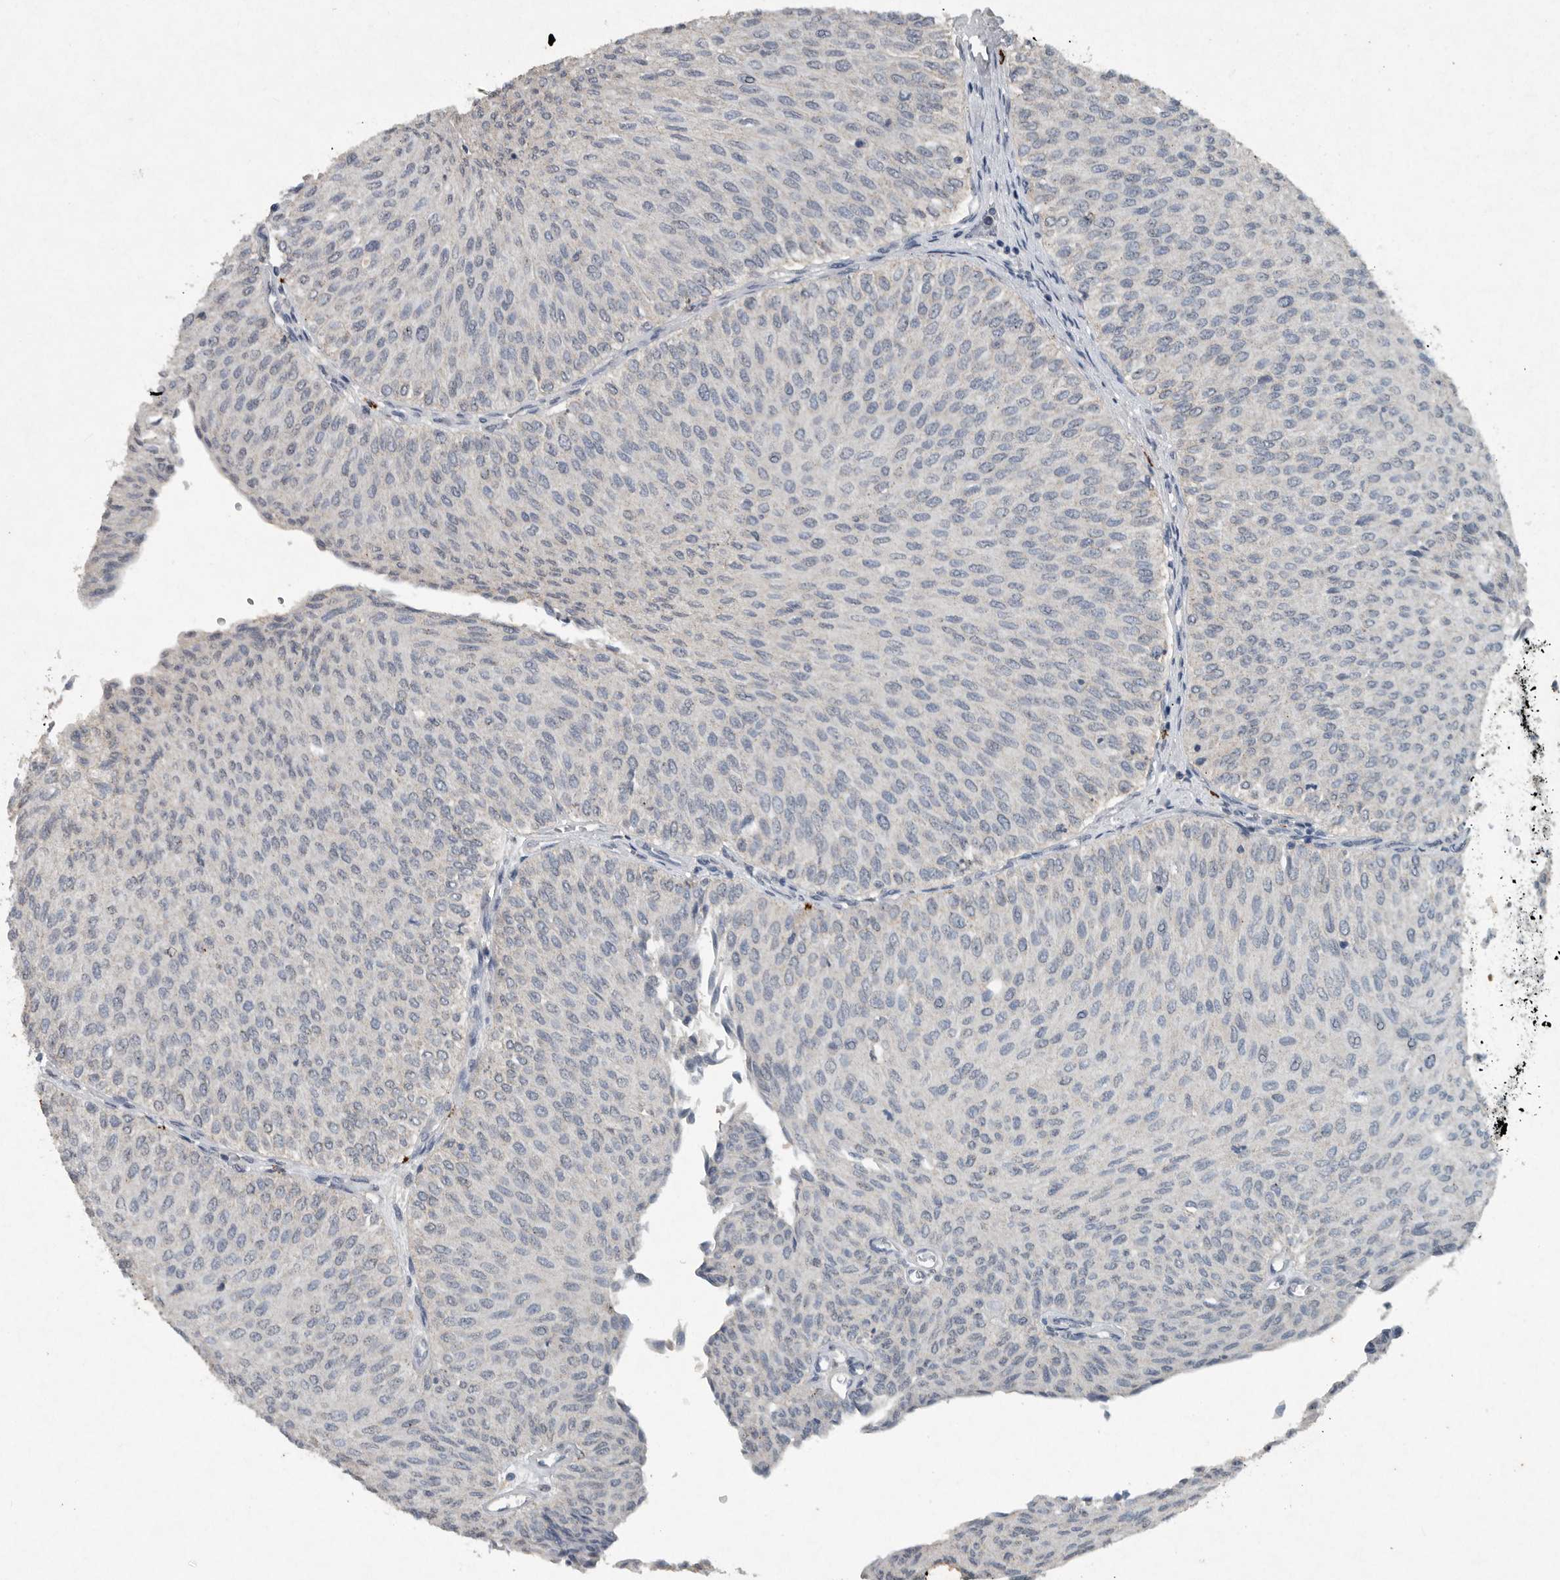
{"staining": {"intensity": "negative", "quantity": "none", "location": "none"}, "tissue": "urothelial cancer", "cell_type": "Tumor cells", "image_type": "cancer", "snomed": [{"axis": "morphology", "description": "Urothelial carcinoma, Low grade"}, {"axis": "topography", "description": "Urinary bladder"}], "caption": "Immunohistochemistry of human urothelial cancer reveals no staining in tumor cells.", "gene": "IL20", "patient": {"sex": "male", "age": 78}}